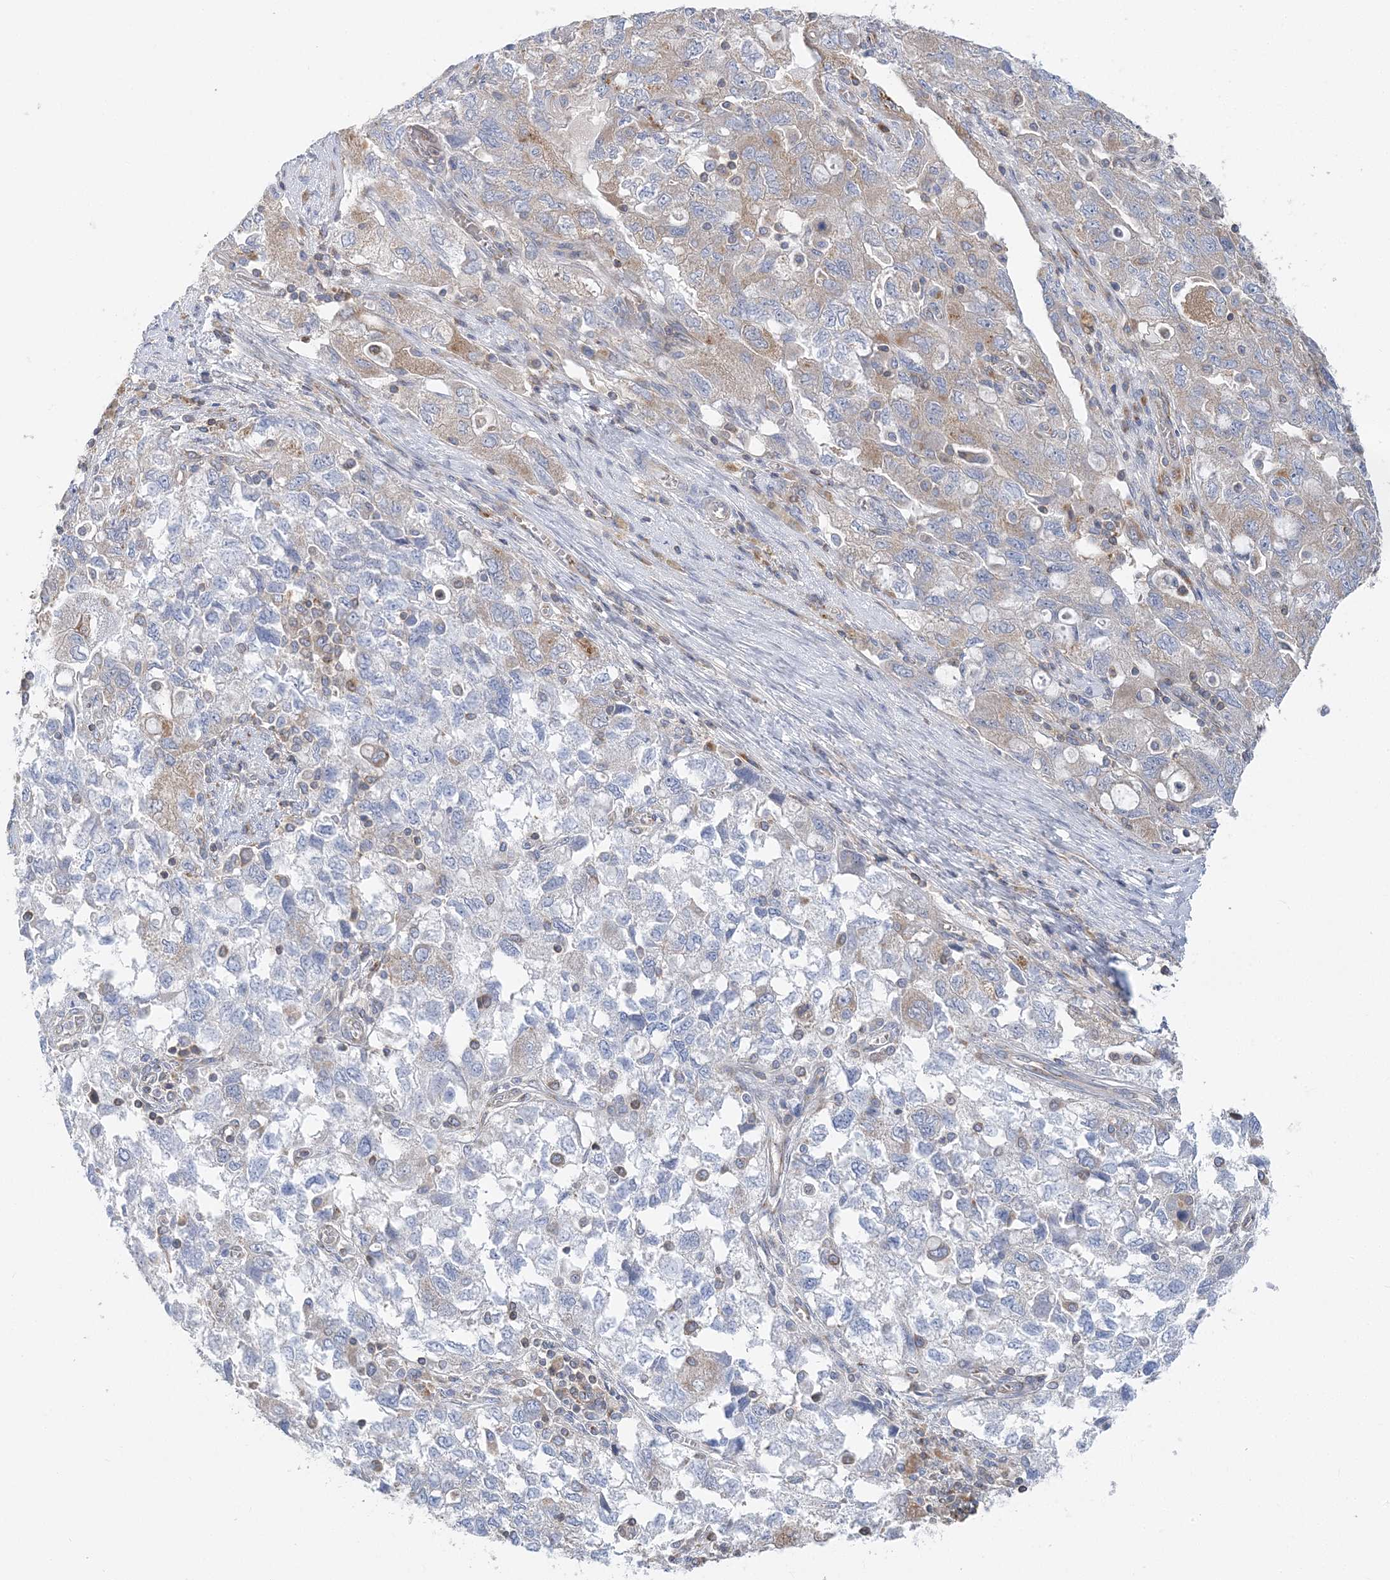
{"staining": {"intensity": "weak", "quantity": "<25%", "location": "cytoplasmic/membranous"}, "tissue": "ovarian cancer", "cell_type": "Tumor cells", "image_type": "cancer", "snomed": [{"axis": "morphology", "description": "Carcinoma, NOS"}, {"axis": "morphology", "description": "Cystadenocarcinoma, serous, NOS"}, {"axis": "topography", "description": "Ovary"}], "caption": "Immunohistochemistry photomicrograph of human carcinoma (ovarian) stained for a protein (brown), which reveals no positivity in tumor cells.", "gene": "FAM114A2", "patient": {"sex": "female", "age": 69}}